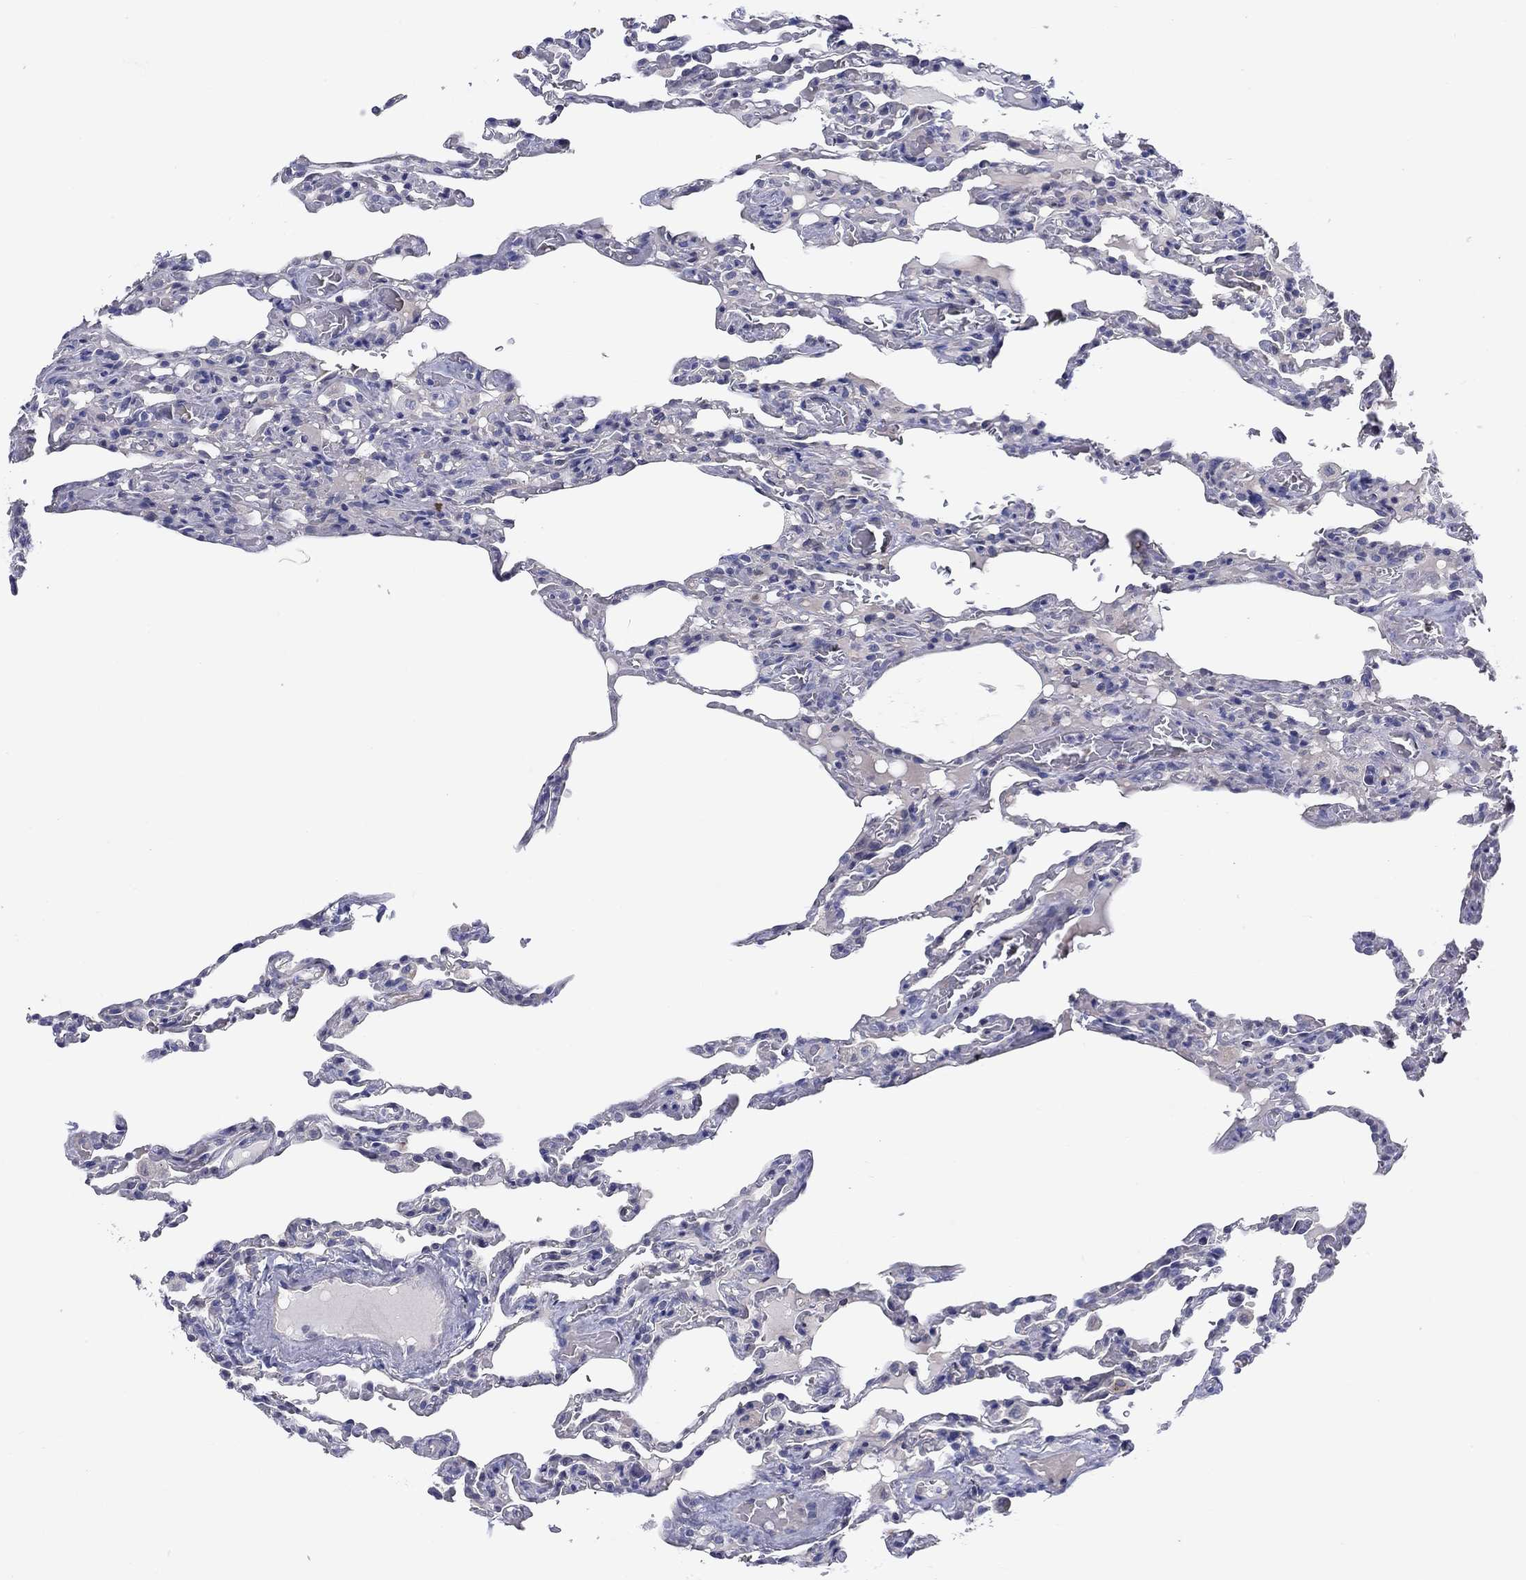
{"staining": {"intensity": "negative", "quantity": "none", "location": "none"}, "tissue": "lung", "cell_type": "Alveolar cells", "image_type": "normal", "snomed": [{"axis": "morphology", "description": "Normal tissue, NOS"}, {"axis": "topography", "description": "Lung"}], "caption": "This is an immunohistochemistry (IHC) photomicrograph of benign human lung. There is no staining in alveolar cells.", "gene": "ERMP1", "patient": {"sex": "female", "age": 43}}